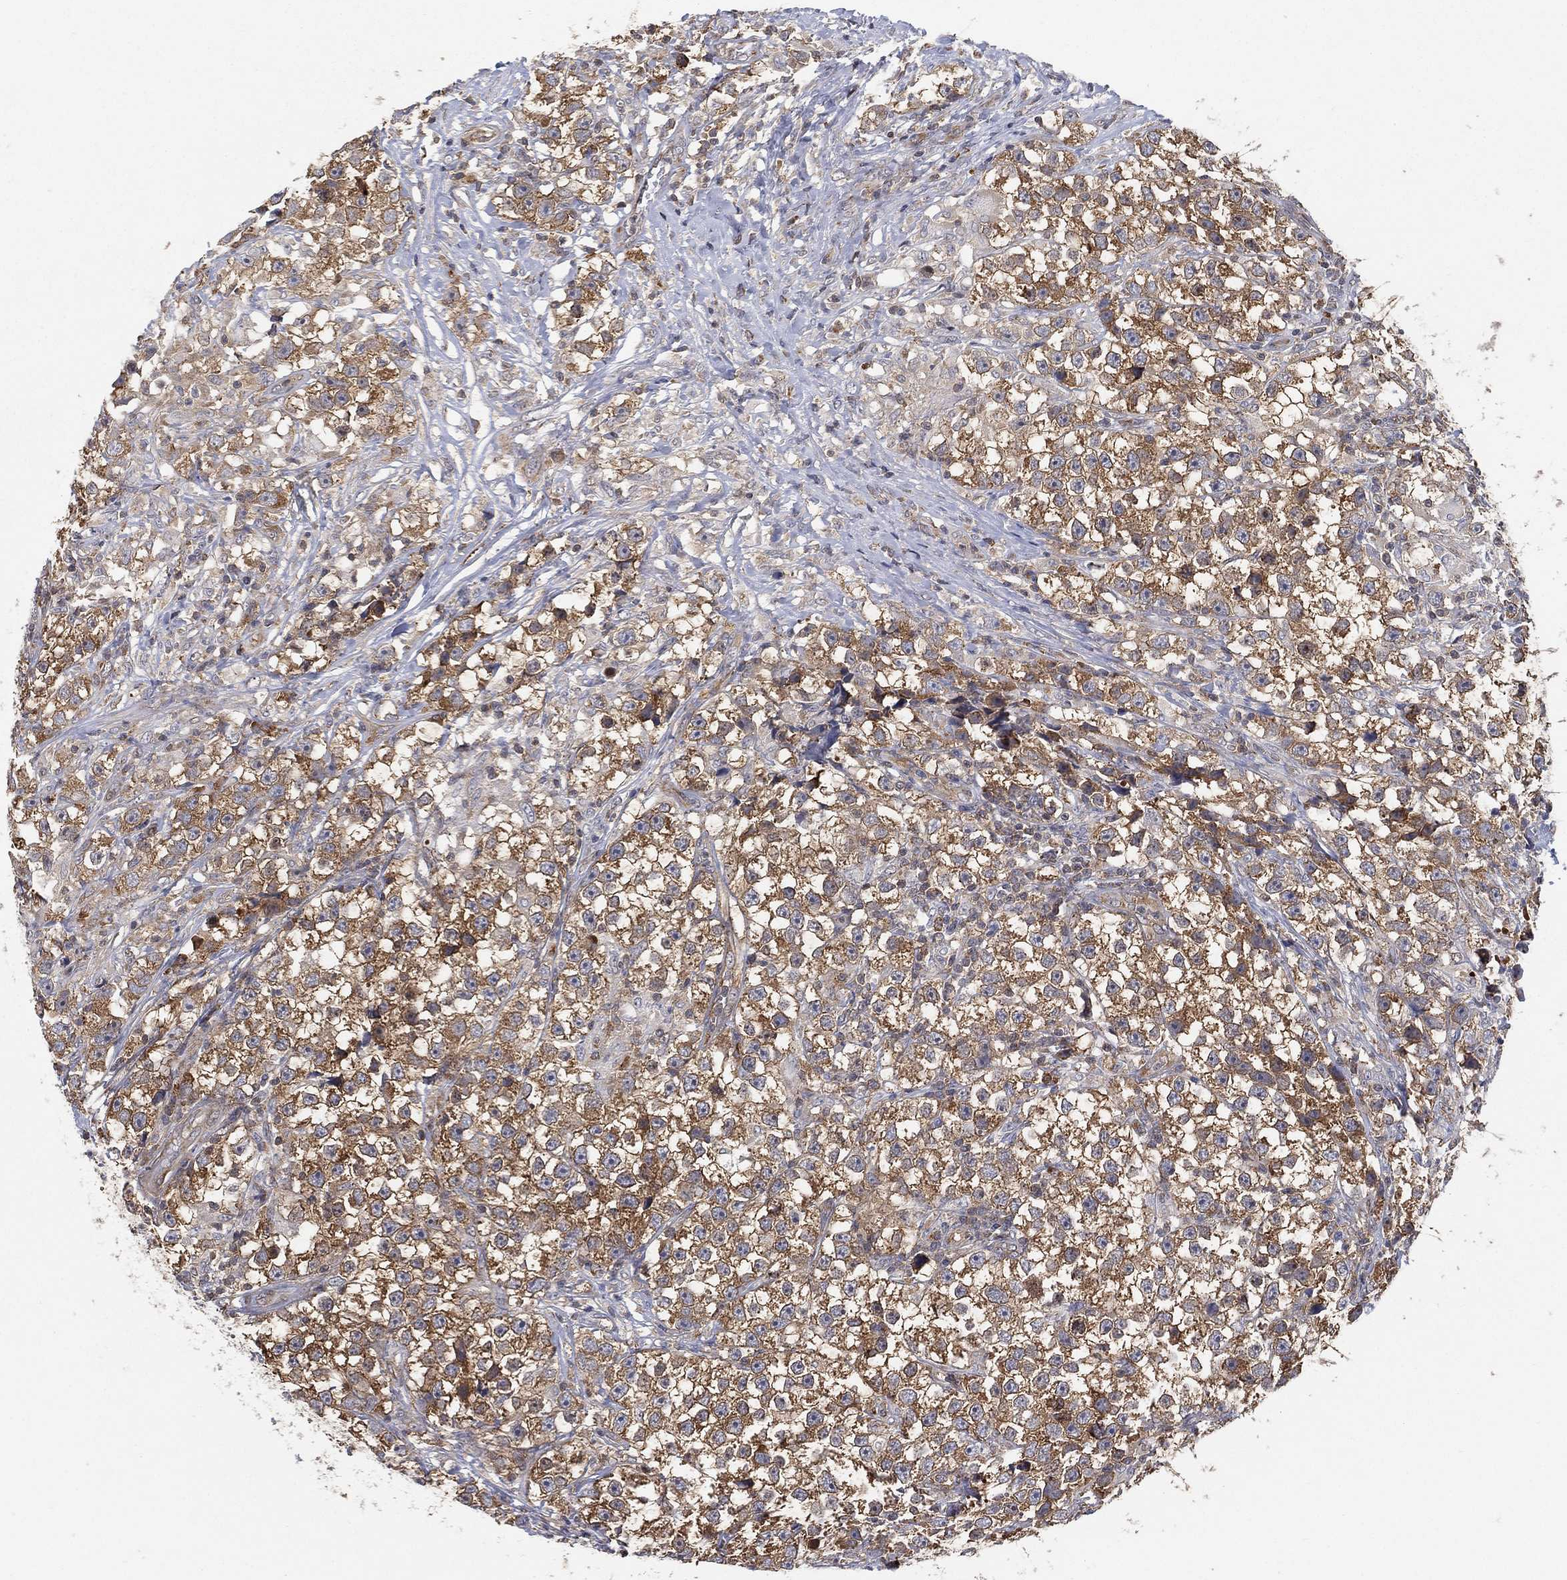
{"staining": {"intensity": "moderate", "quantity": ">75%", "location": "cytoplasmic/membranous"}, "tissue": "testis cancer", "cell_type": "Tumor cells", "image_type": "cancer", "snomed": [{"axis": "morphology", "description": "Seminoma, NOS"}, {"axis": "topography", "description": "Testis"}], "caption": "IHC (DAB) staining of testis cancer shows moderate cytoplasmic/membranous protein expression in approximately >75% of tumor cells.", "gene": "TMTC4", "patient": {"sex": "male", "age": 46}}